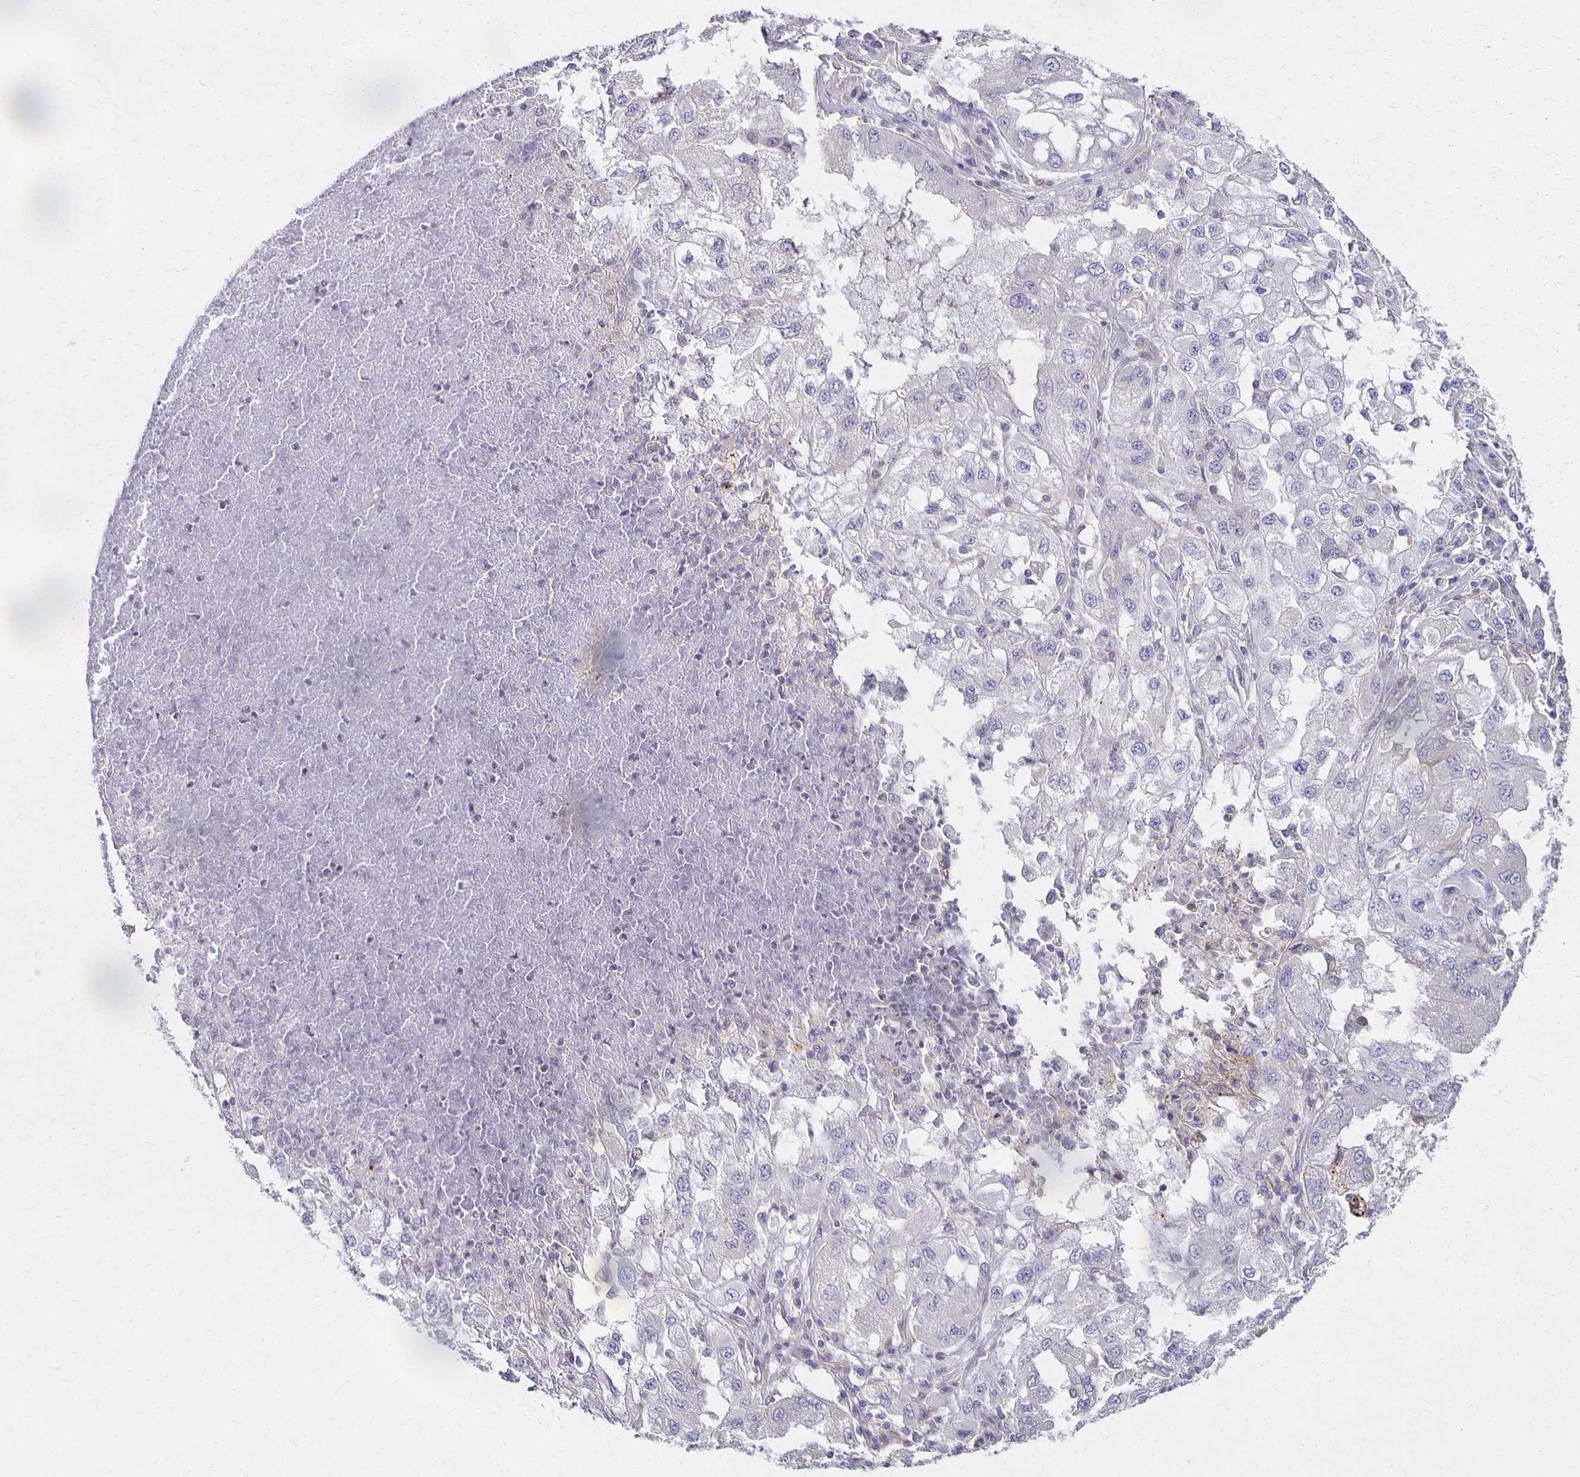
{"staining": {"intensity": "negative", "quantity": "none", "location": "none"}, "tissue": "lung cancer", "cell_type": "Tumor cells", "image_type": "cancer", "snomed": [{"axis": "morphology", "description": "Adenocarcinoma, NOS"}, {"axis": "morphology", "description": "Adenocarcinoma primary or metastatic"}, {"axis": "topography", "description": "Lung"}], "caption": "IHC of human lung adenocarcinoma exhibits no staining in tumor cells.", "gene": "GPX4", "patient": {"sex": "male", "age": 74}}